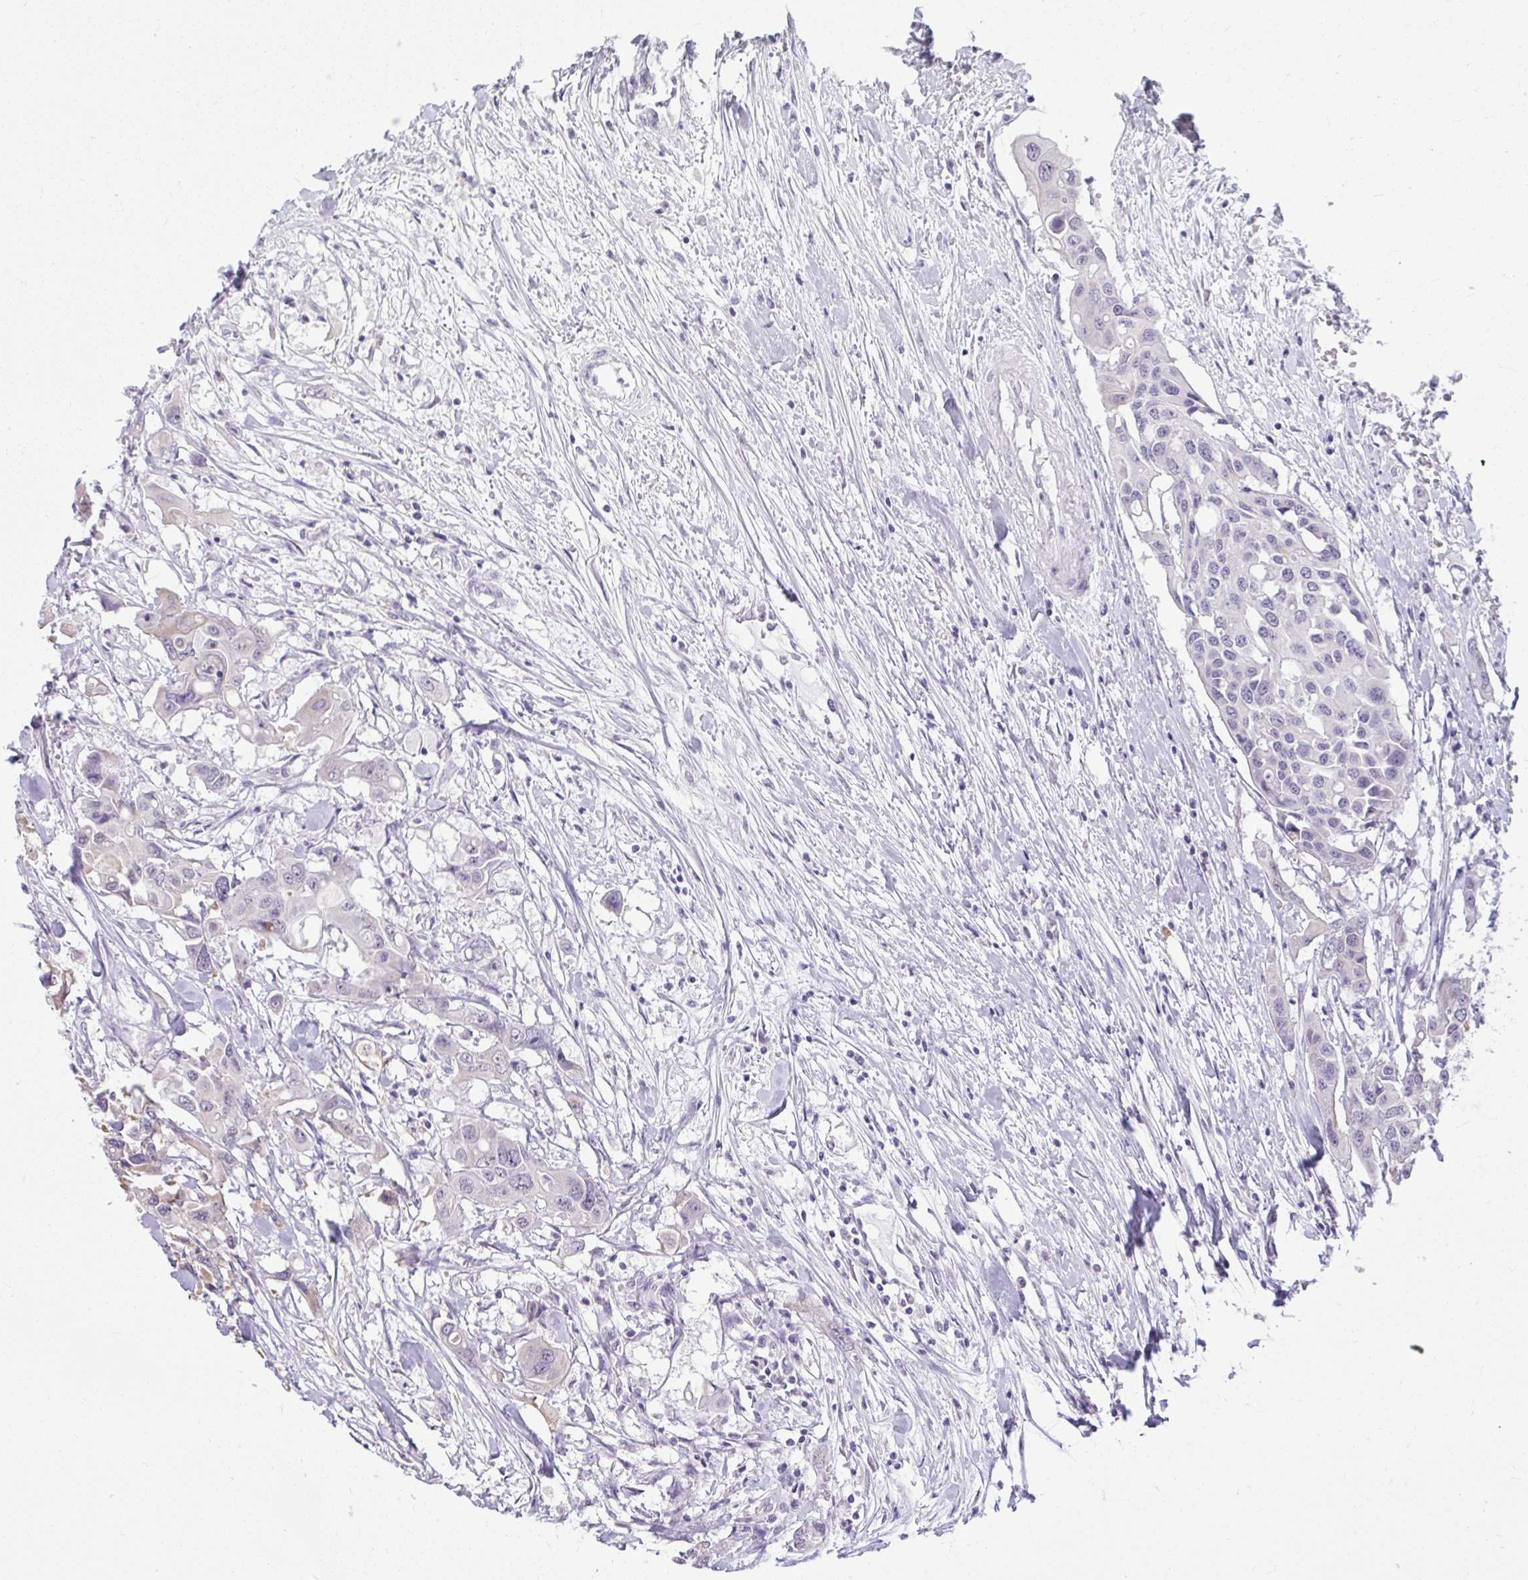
{"staining": {"intensity": "negative", "quantity": "none", "location": "none"}, "tissue": "colorectal cancer", "cell_type": "Tumor cells", "image_type": "cancer", "snomed": [{"axis": "morphology", "description": "Adenocarcinoma, NOS"}, {"axis": "topography", "description": "Colon"}], "caption": "Protein analysis of colorectal cancer shows no significant positivity in tumor cells.", "gene": "NPPA", "patient": {"sex": "male", "age": 77}}